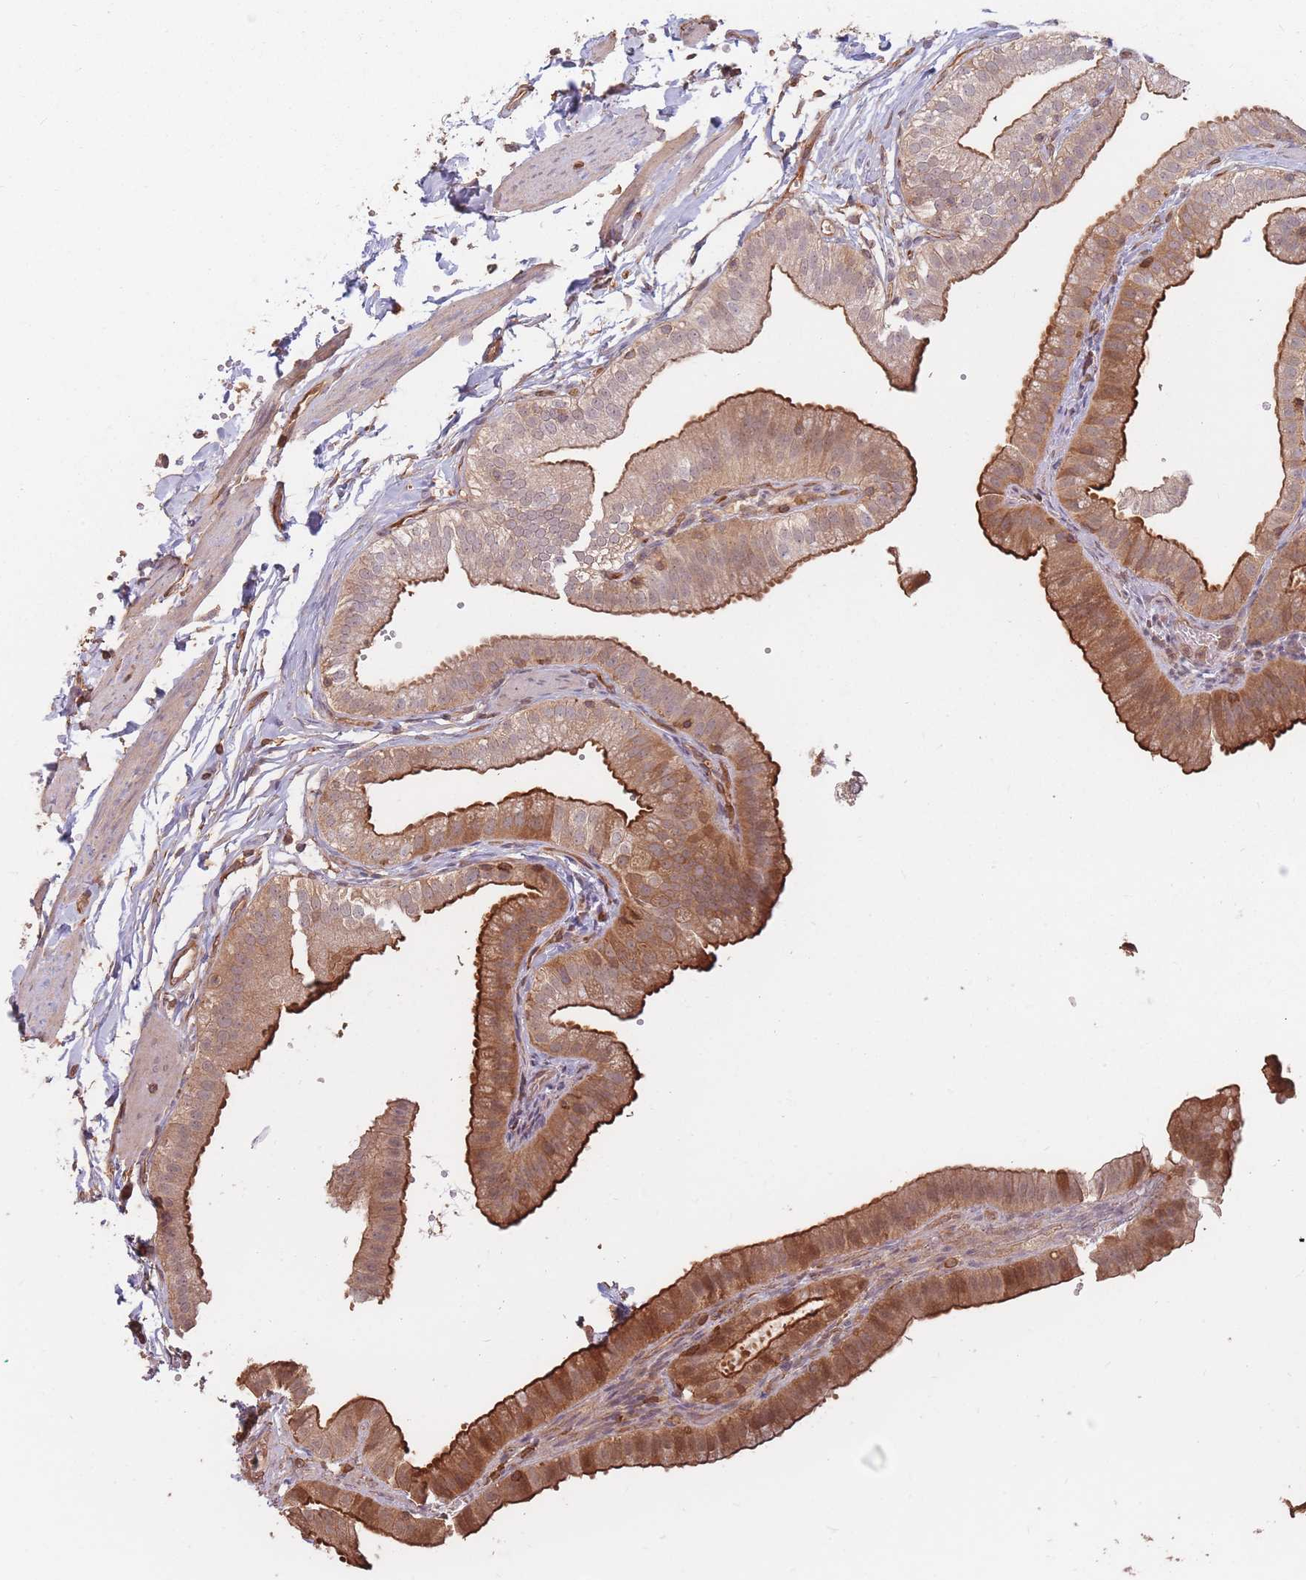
{"staining": {"intensity": "moderate", "quantity": ">75%", "location": "cytoplasmic/membranous"}, "tissue": "gallbladder", "cell_type": "Glandular cells", "image_type": "normal", "snomed": [{"axis": "morphology", "description": "Normal tissue, NOS"}, {"axis": "topography", "description": "Gallbladder"}], "caption": "Brown immunohistochemical staining in normal human gallbladder exhibits moderate cytoplasmic/membranous staining in about >75% of glandular cells. (brown staining indicates protein expression, while blue staining denotes nuclei).", "gene": "PLS3", "patient": {"sex": "female", "age": 61}}